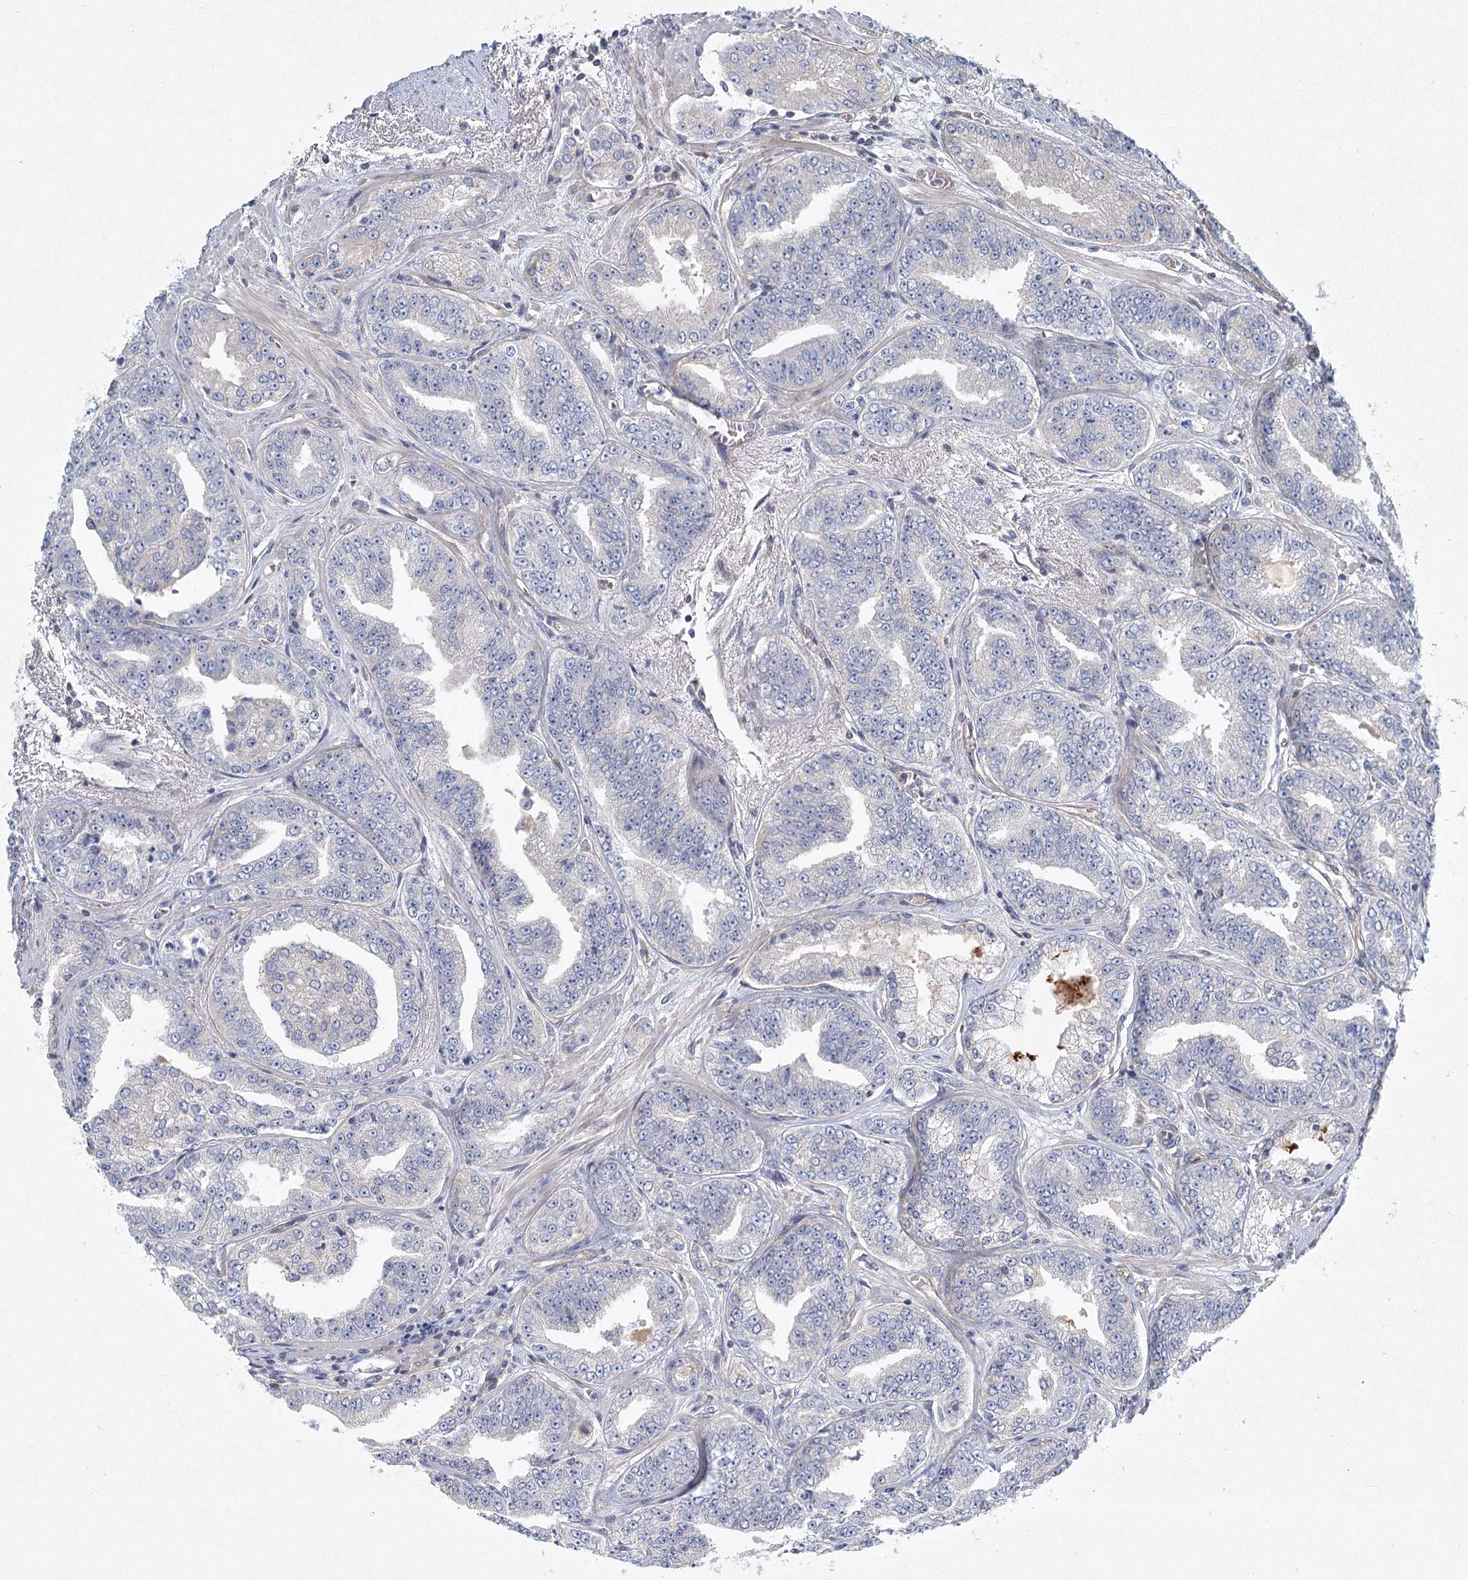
{"staining": {"intensity": "negative", "quantity": "none", "location": "none"}, "tissue": "prostate cancer", "cell_type": "Tumor cells", "image_type": "cancer", "snomed": [{"axis": "morphology", "description": "Adenocarcinoma, High grade"}, {"axis": "topography", "description": "Prostate"}], "caption": "This photomicrograph is of prostate cancer (adenocarcinoma (high-grade)) stained with immunohistochemistry to label a protein in brown with the nuclei are counter-stained blue. There is no staining in tumor cells.", "gene": "DNMBP", "patient": {"sex": "male", "age": 71}}